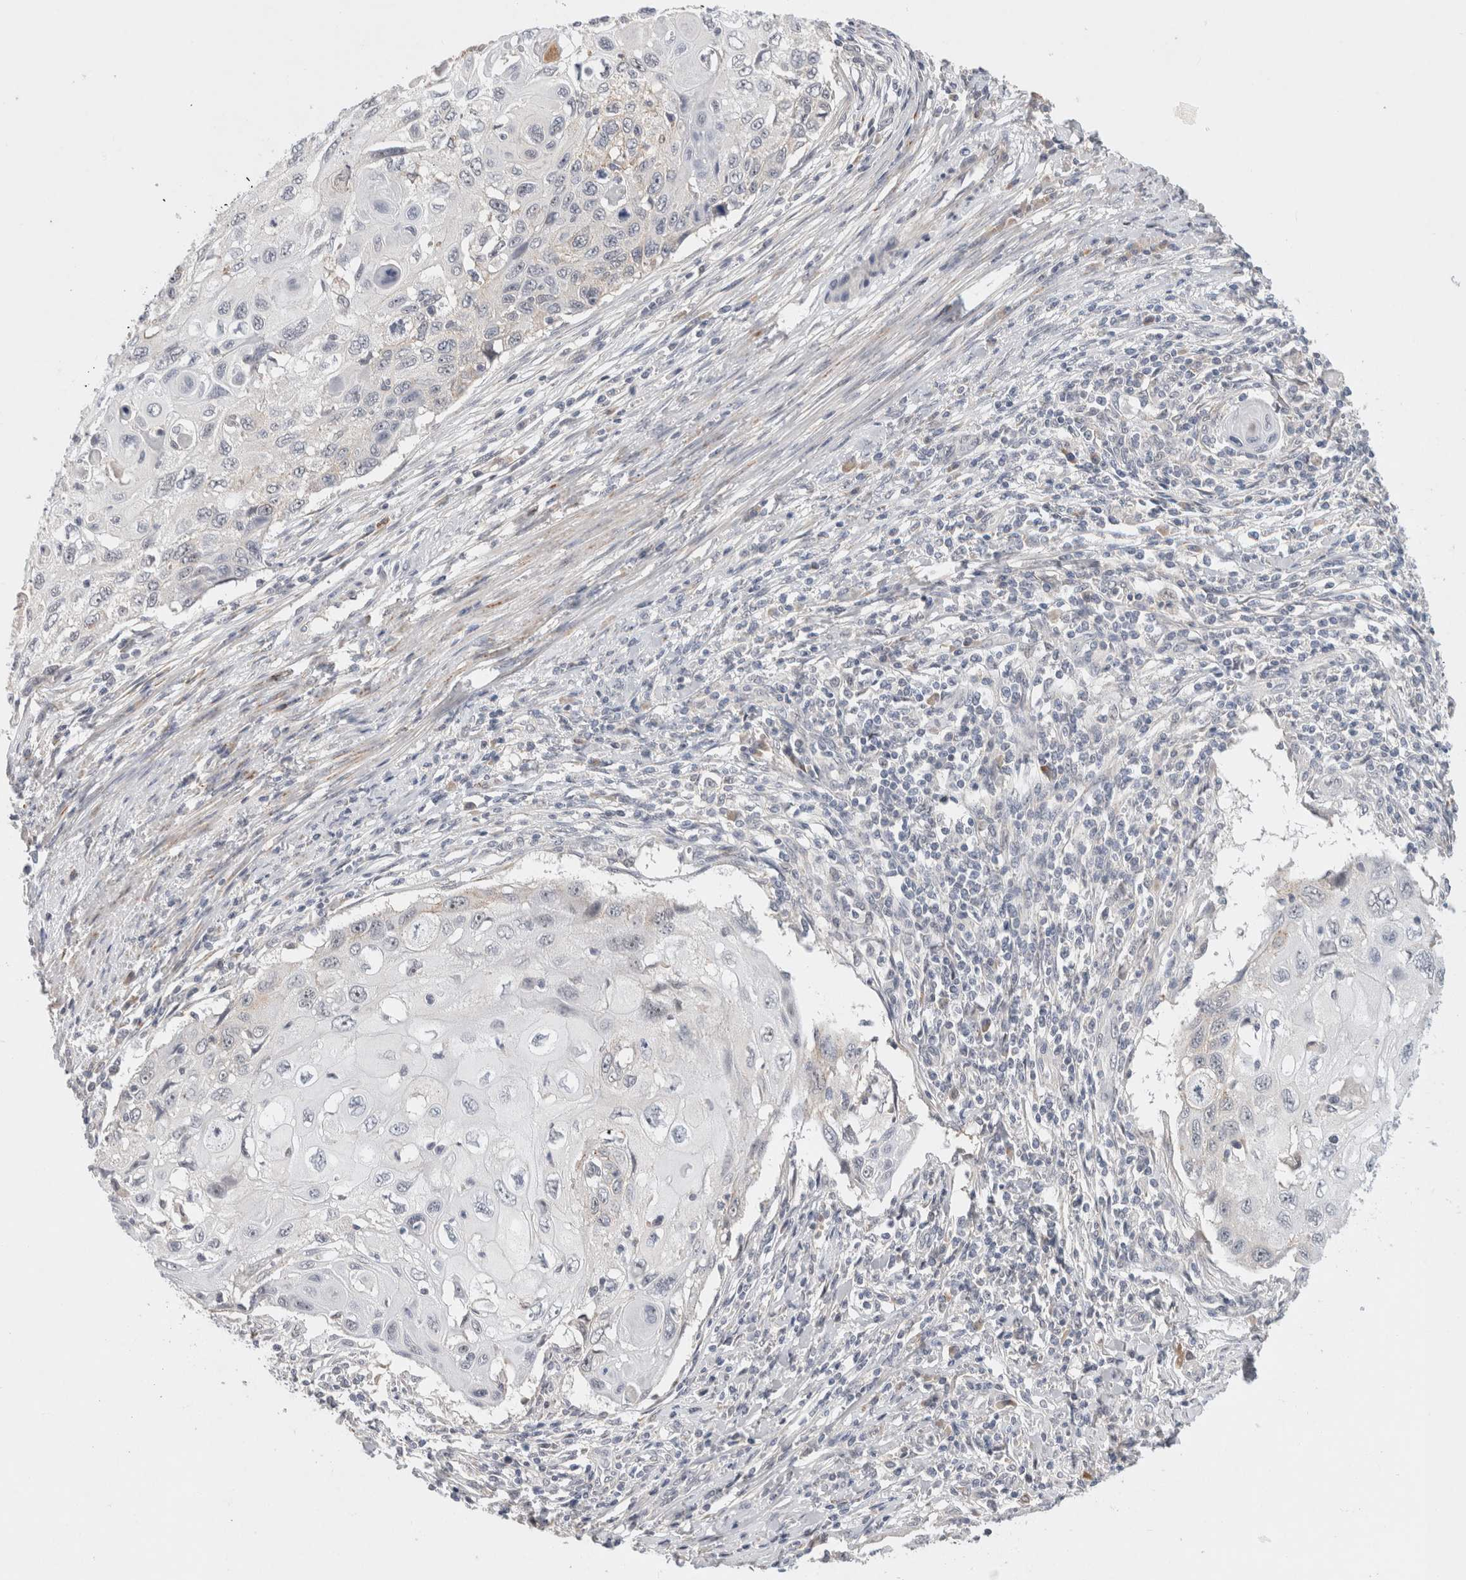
{"staining": {"intensity": "negative", "quantity": "none", "location": "none"}, "tissue": "cervical cancer", "cell_type": "Tumor cells", "image_type": "cancer", "snomed": [{"axis": "morphology", "description": "Squamous cell carcinoma, NOS"}, {"axis": "topography", "description": "Cervix"}], "caption": "Immunohistochemical staining of human cervical cancer exhibits no significant positivity in tumor cells. (Stains: DAB (3,3'-diaminobenzidine) IHC with hematoxylin counter stain, Microscopy: brightfield microscopy at high magnification).", "gene": "HCN3", "patient": {"sex": "female", "age": 70}}